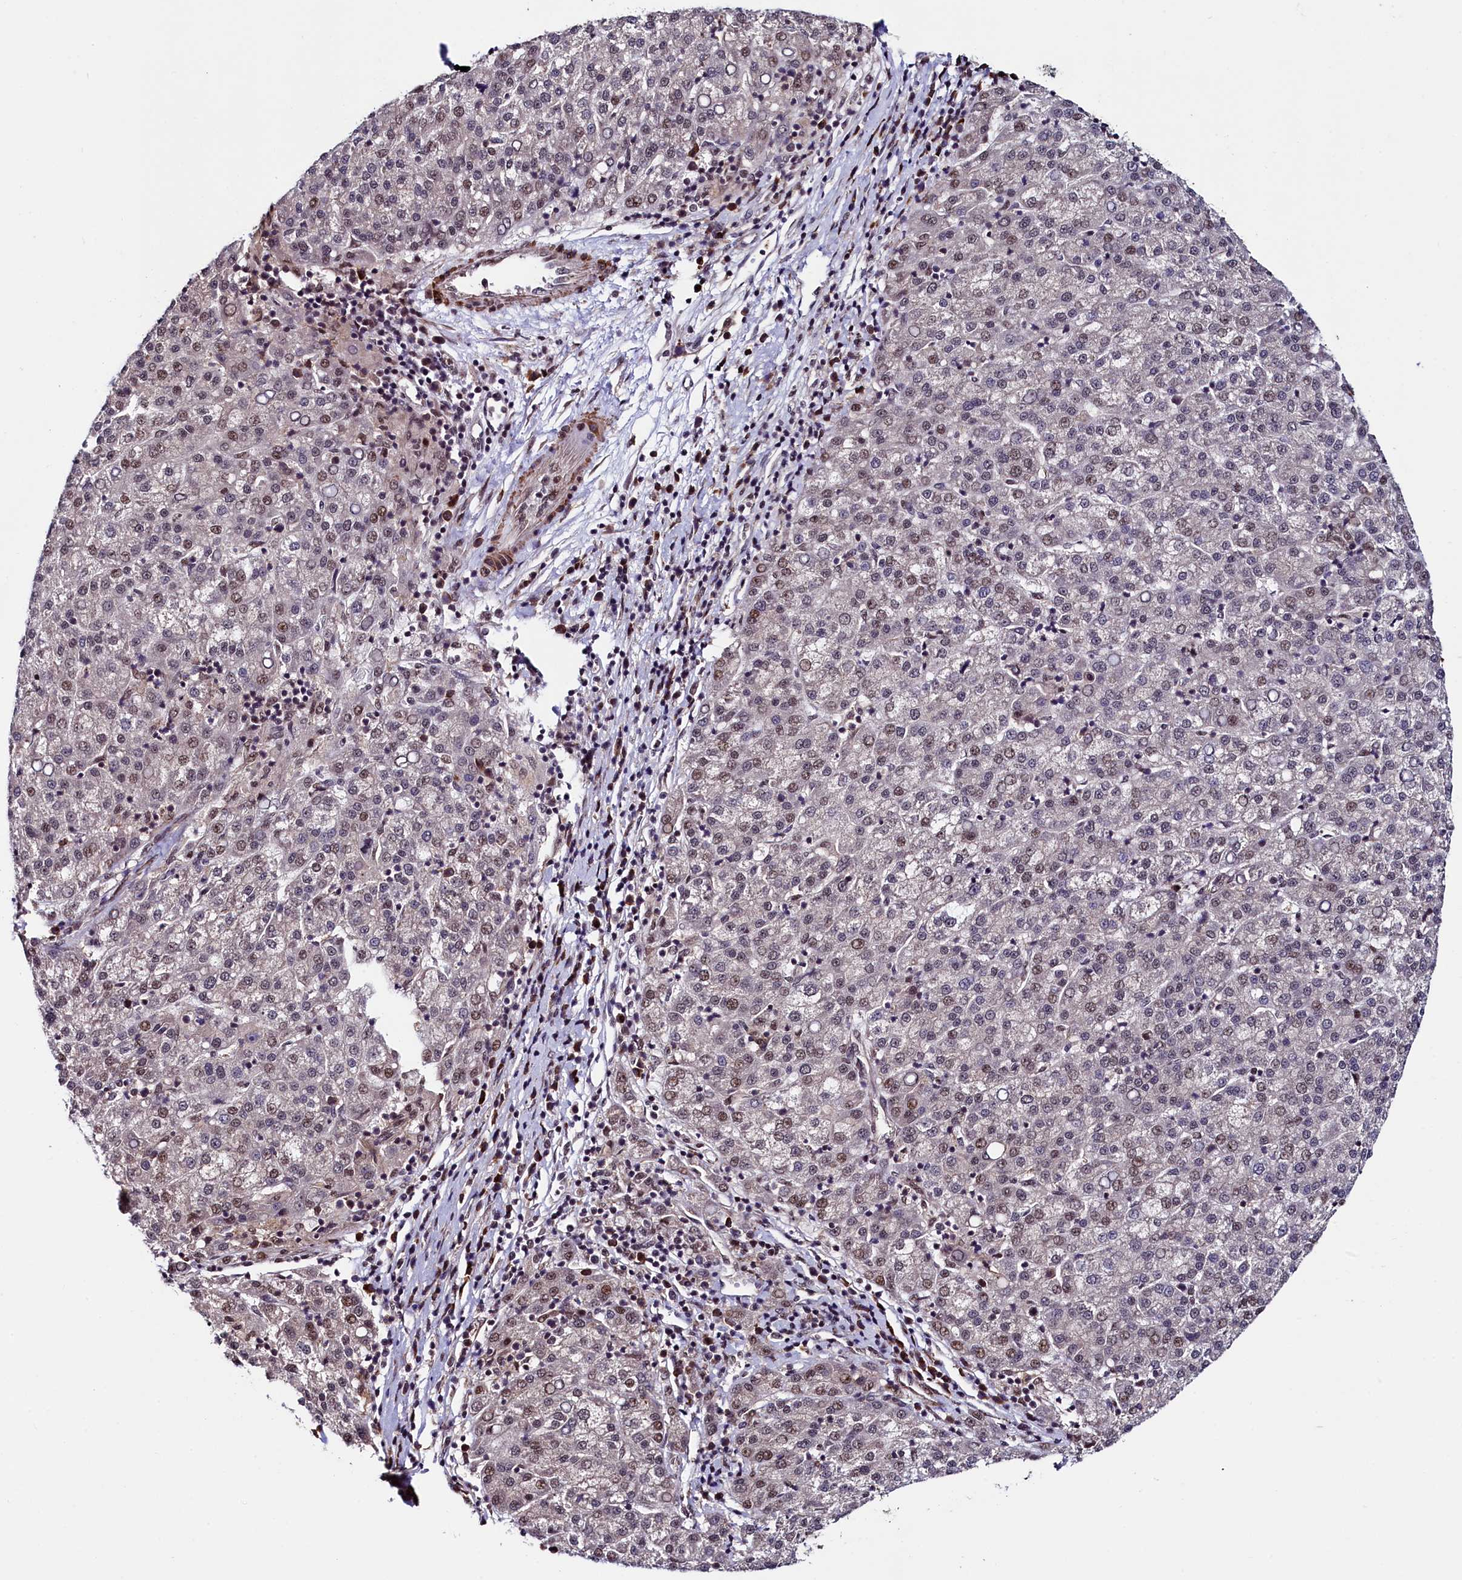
{"staining": {"intensity": "weak", "quantity": "25%-75%", "location": "nuclear"}, "tissue": "liver cancer", "cell_type": "Tumor cells", "image_type": "cancer", "snomed": [{"axis": "morphology", "description": "Carcinoma, Hepatocellular, NOS"}, {"axis": "topography", "description": "Liver"}], "caption": "An immunohistochemistry (IHC) photomicrograph of tumor tissue is shown. Protein staining in brown labels weak nuclear positivity in liver cancer (hepatocellular carcinoma) within tumor cells.", "gene": "LEO1", "patient": {"sex": "female", "age": 58}}